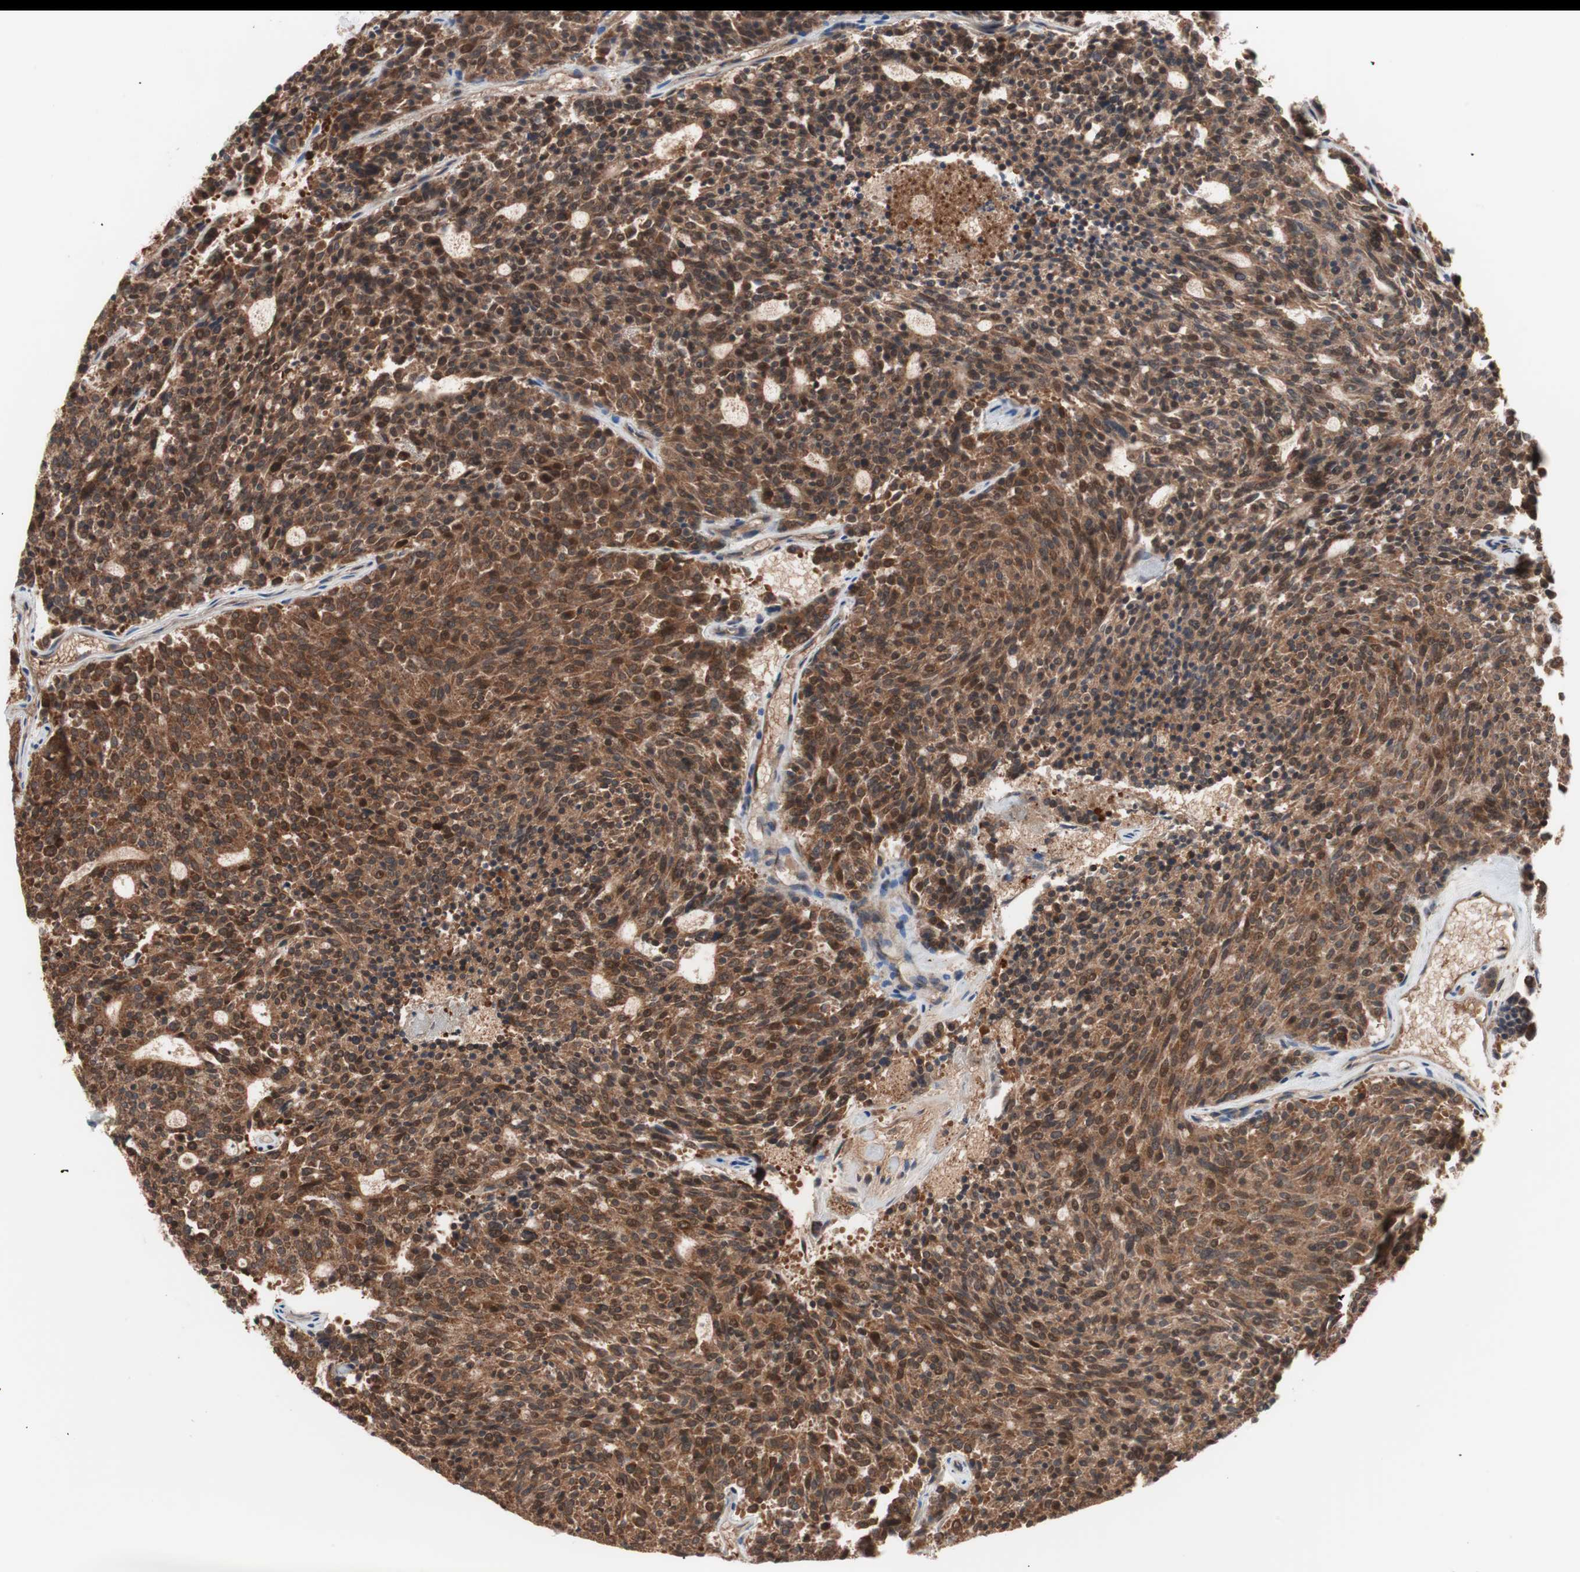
{"staining": {"intensity": "strong", "quantity": ">75%", "location": "cytoplasmic/membranous,nuclear"}, "tissue": "carcinoid", "cell_type": "Tumor cells", "image_type": "cancer", "snomed": [{"axis": "morphology", "description": "Carcinoid, malignant, NOS"}, {"axis": "topography", "description": "Pancreas"}], "caption": "Carcinoid stained with DAB immunohistochemistry (IHC) shows high levels of strong cytoplasmic/membranous and nuclear staining in about >75% of tumor cells. (Stains: DAB (3,3'-diaminobenzidine) in brown, nuclei in blue, Microscopy: brightfield microscopy at high magnification).", "gene": "HMBS", "patient": {"sex": "female", "age": 54}}